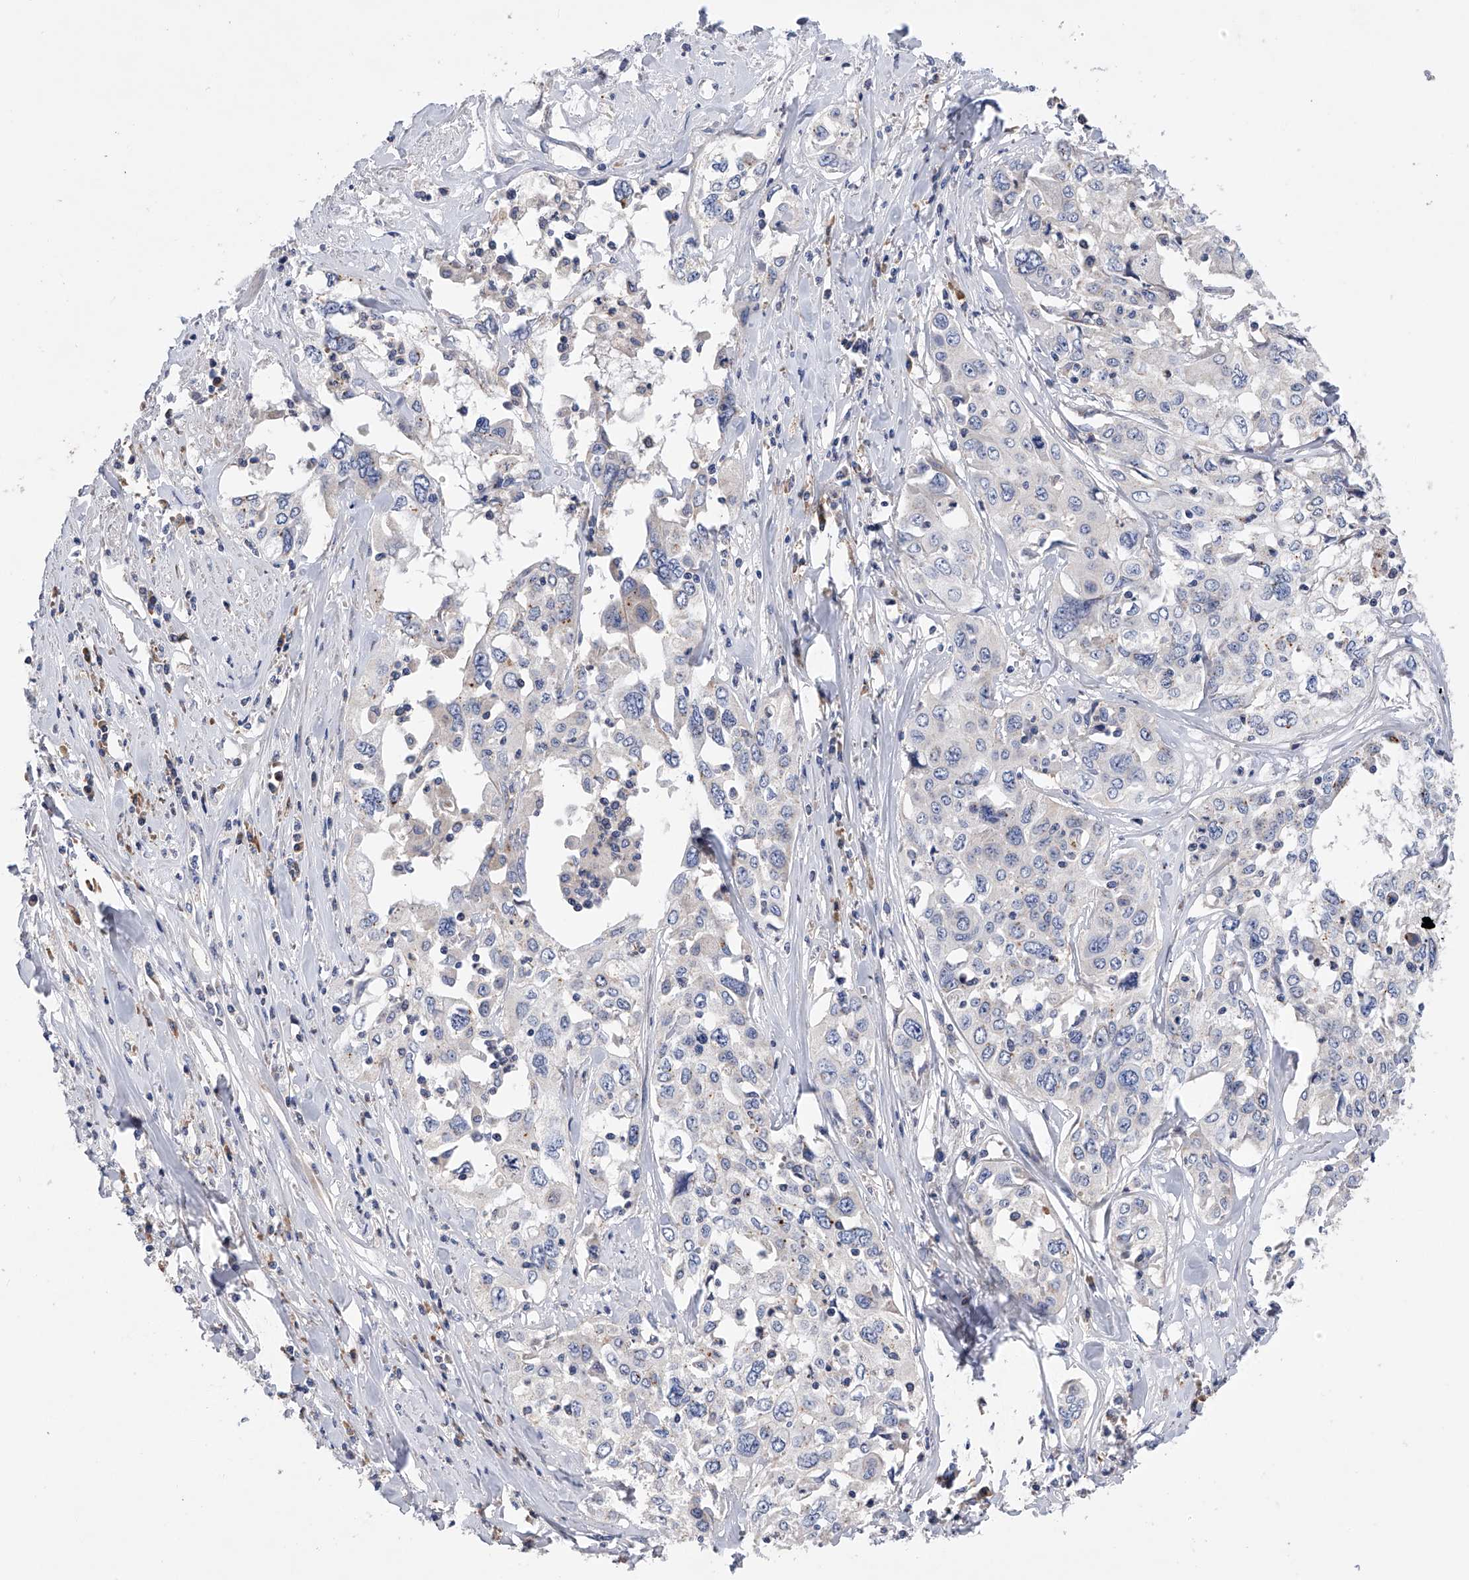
{"staining": {"intensity": "negative", "quantity": "none", "location": "none"}, "tissue": "cervical cancer", "cell_type": "Tumor cells", "image_type": "cancer", "snomed": [{"axis": "morphology", "description": "Squamous cell carcinoma, NOS"}, {"axis": "topography", "description": "Cervix"}], "caption": "Immunohistochemical staining of cervical cancer reveals no significant expression in tumor cells.", "gene": "MLYCD", "patient": {"sex": "female", "age": 31}}